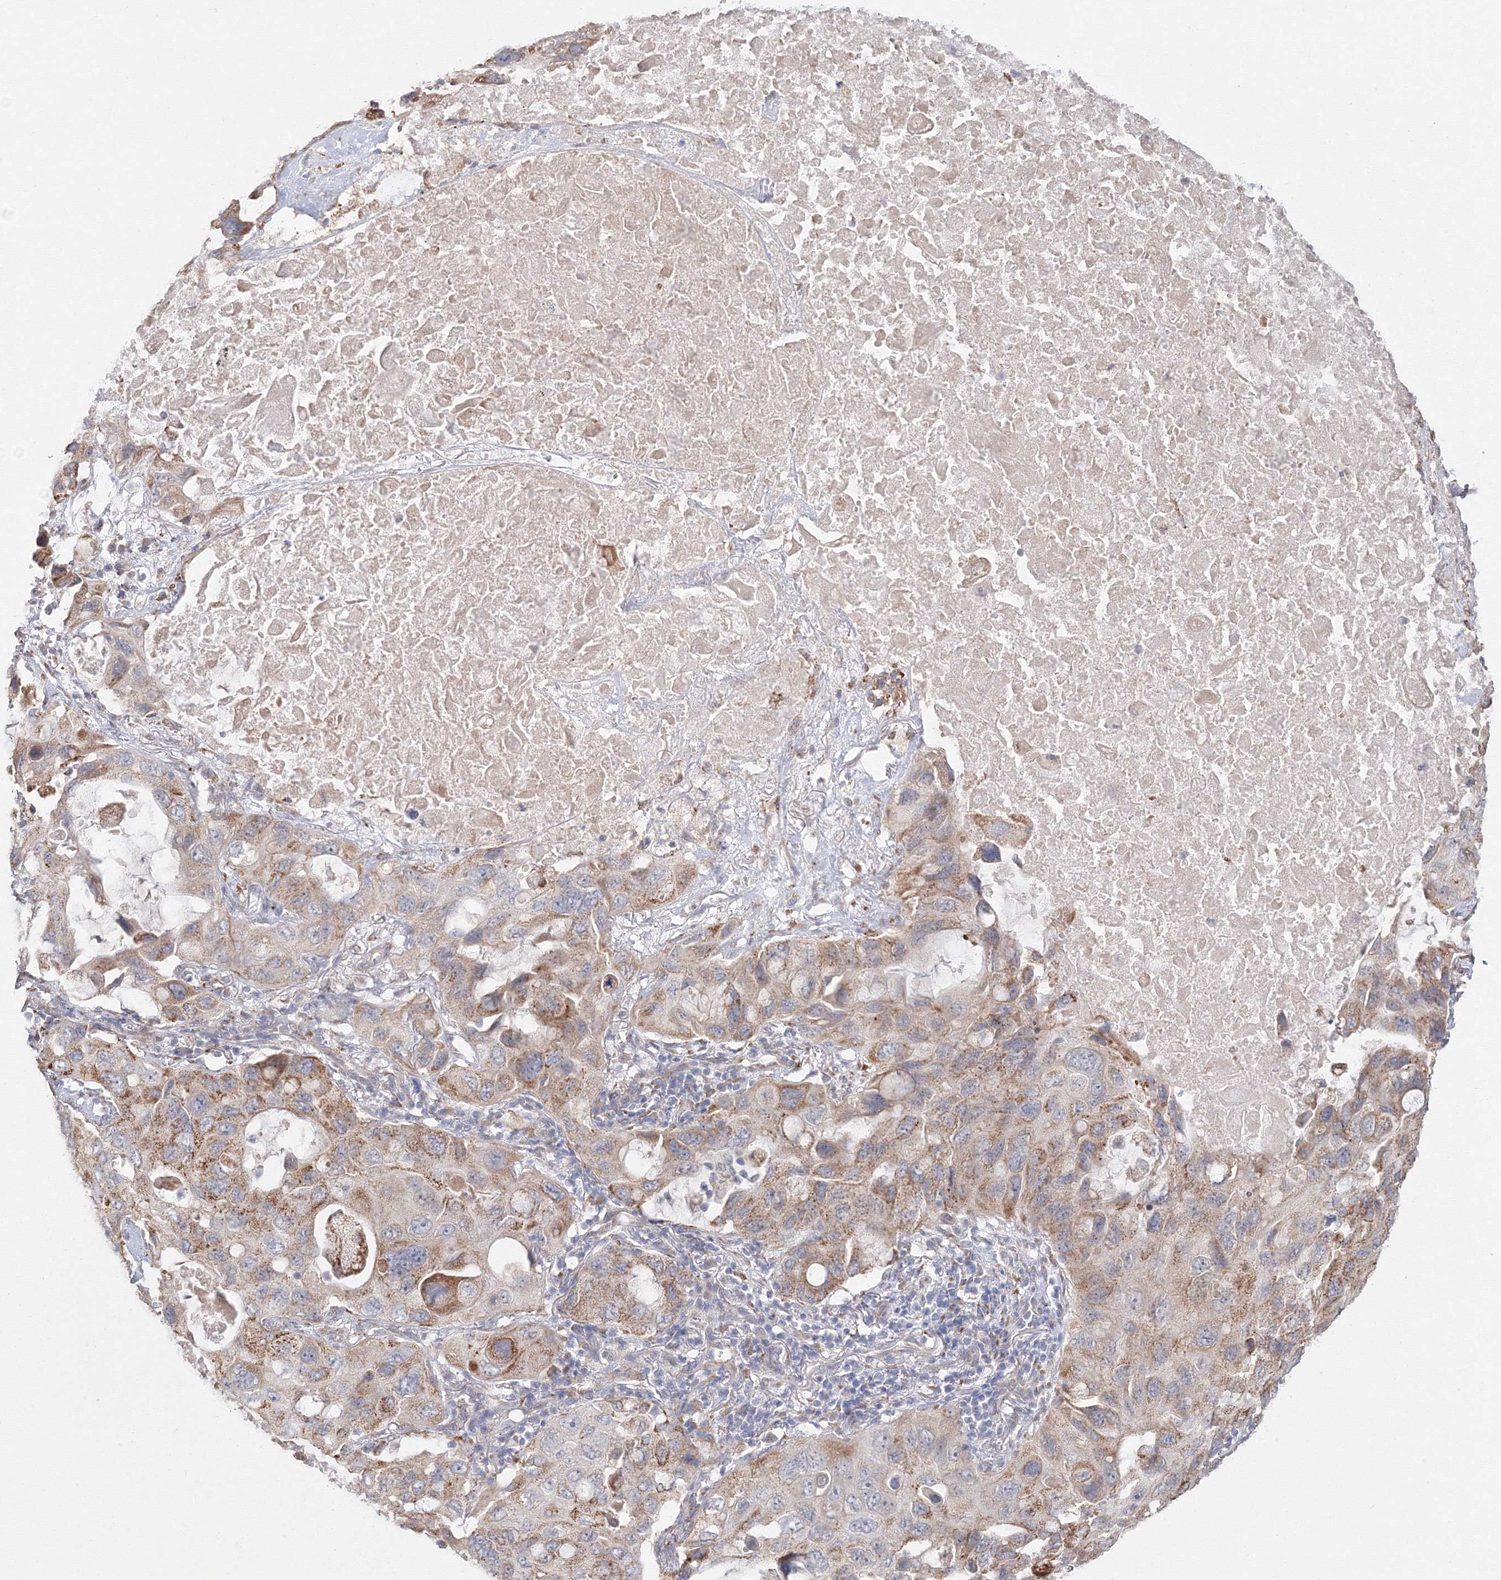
{"staining": {"intensity": "moderate", "quantity": "<25%", "location": "cytoplasmic/membranous"}, "tissue": "lung cancer", "cell_type": "Tumor cells", "image_type": "cancer", "snomed": [{"axis": "morphology", "description": "Squamous cell carcinoma, NOS"}, {"axis": "topography", "description": "Lung"}], "caption": "The micrograph displays immunohistochemical staining of lung cancer (squamous cell carcinoma). There is moderate cytoplasmic/membranous positivity is seen in about <25% of tumor cells.", "gene": "DHRS12", "patient": {"sex": "female", "age": 73}}